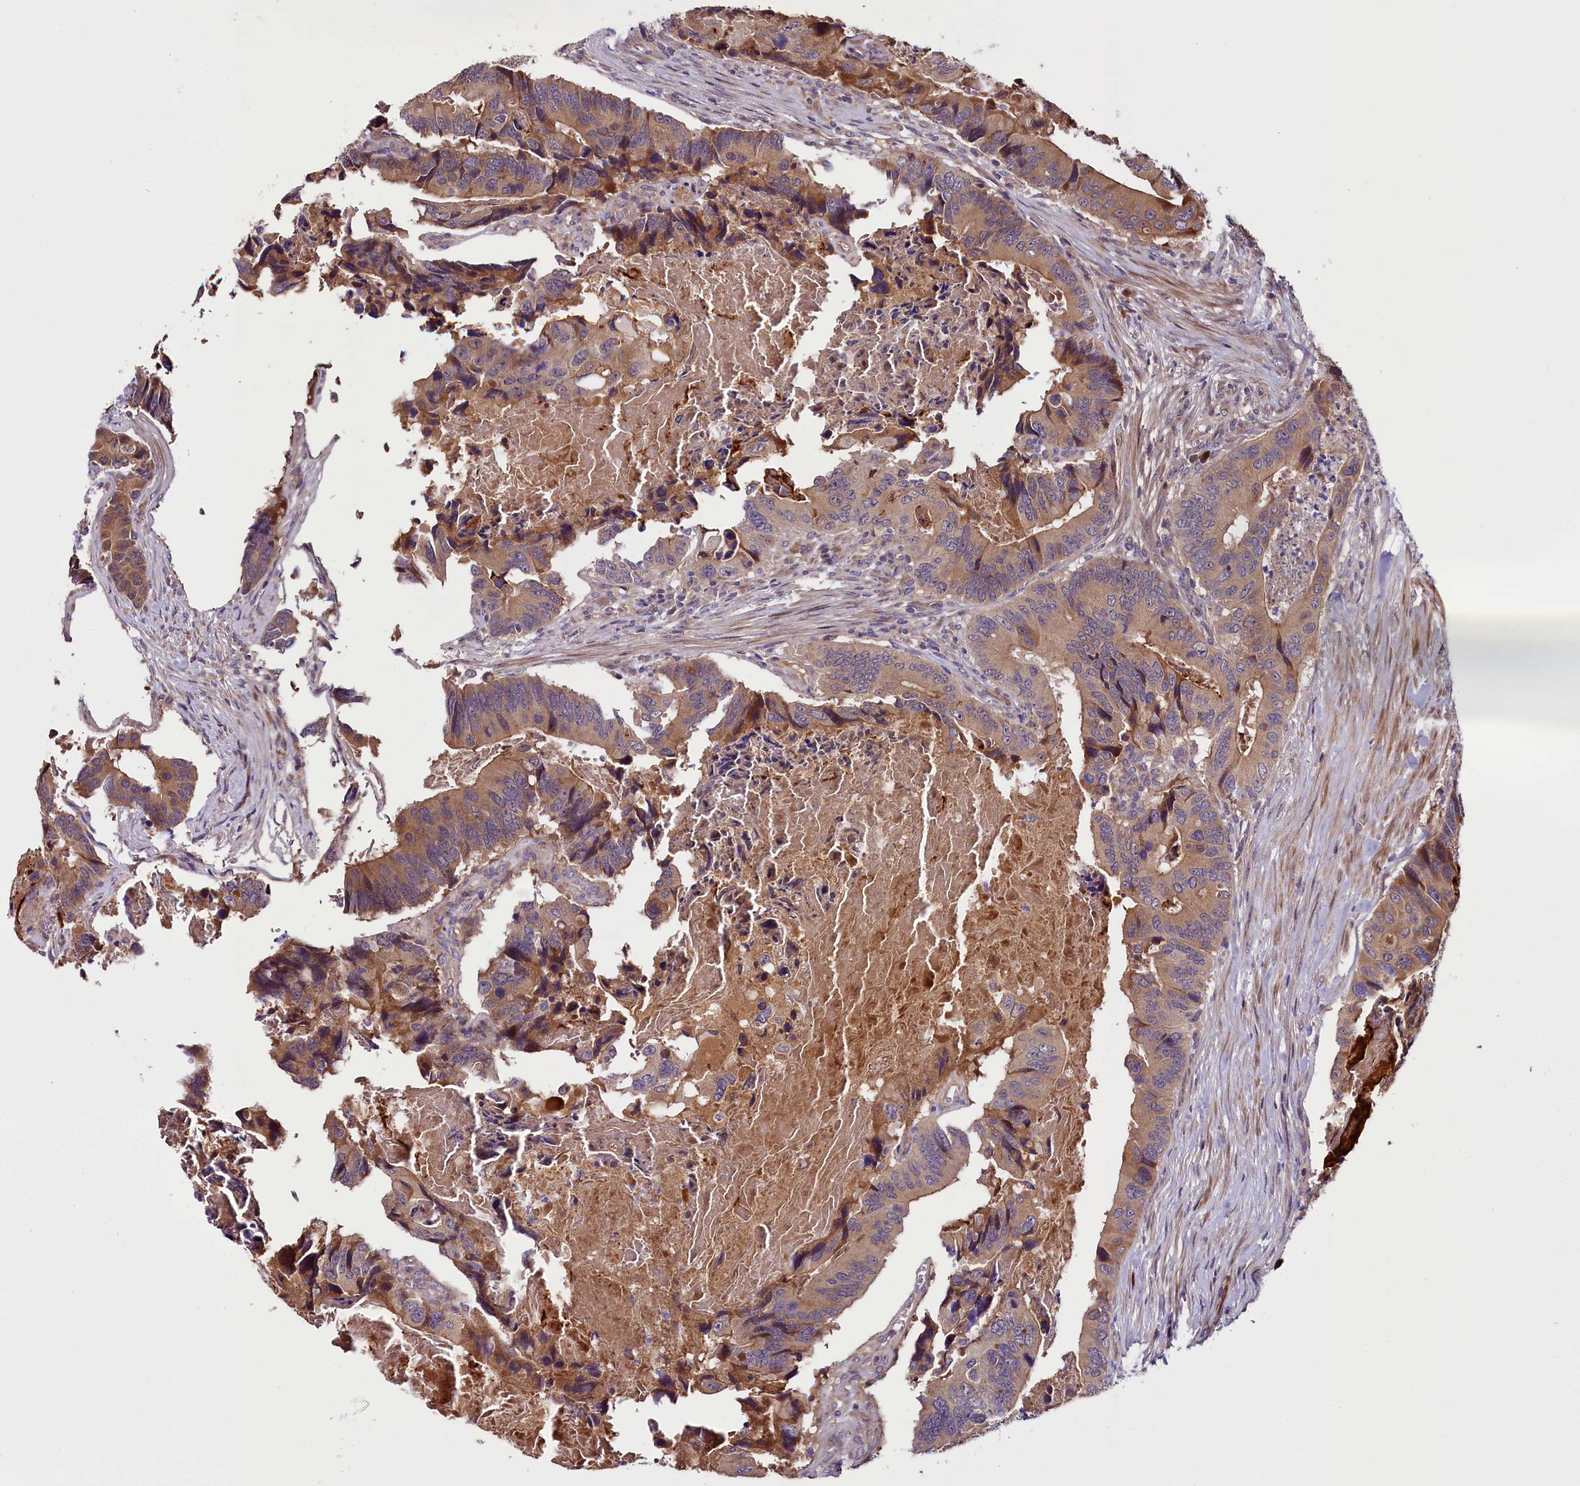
{"staining": {"intensity": "moderate", "quantity": ">75%", "location": "cytoplasmic/membranous"}, "tissue": "colorectal cancer", "cell_type": "Tumor cells", "image_type": "cancer", "snomed": [{"axis": "morphology", "description": "Adenocarcinoma, NOS"}, {"axis": "topography", "description": "Colon"}], "caption": "Protein analysis of colorectal adenocarcinoma tissue displays moderate cytoplasmic/membranous positivity in approximately >75% of tumor cells.", "gene": "RPUSD2", "patient": {"sex": "male", "age": 84}}